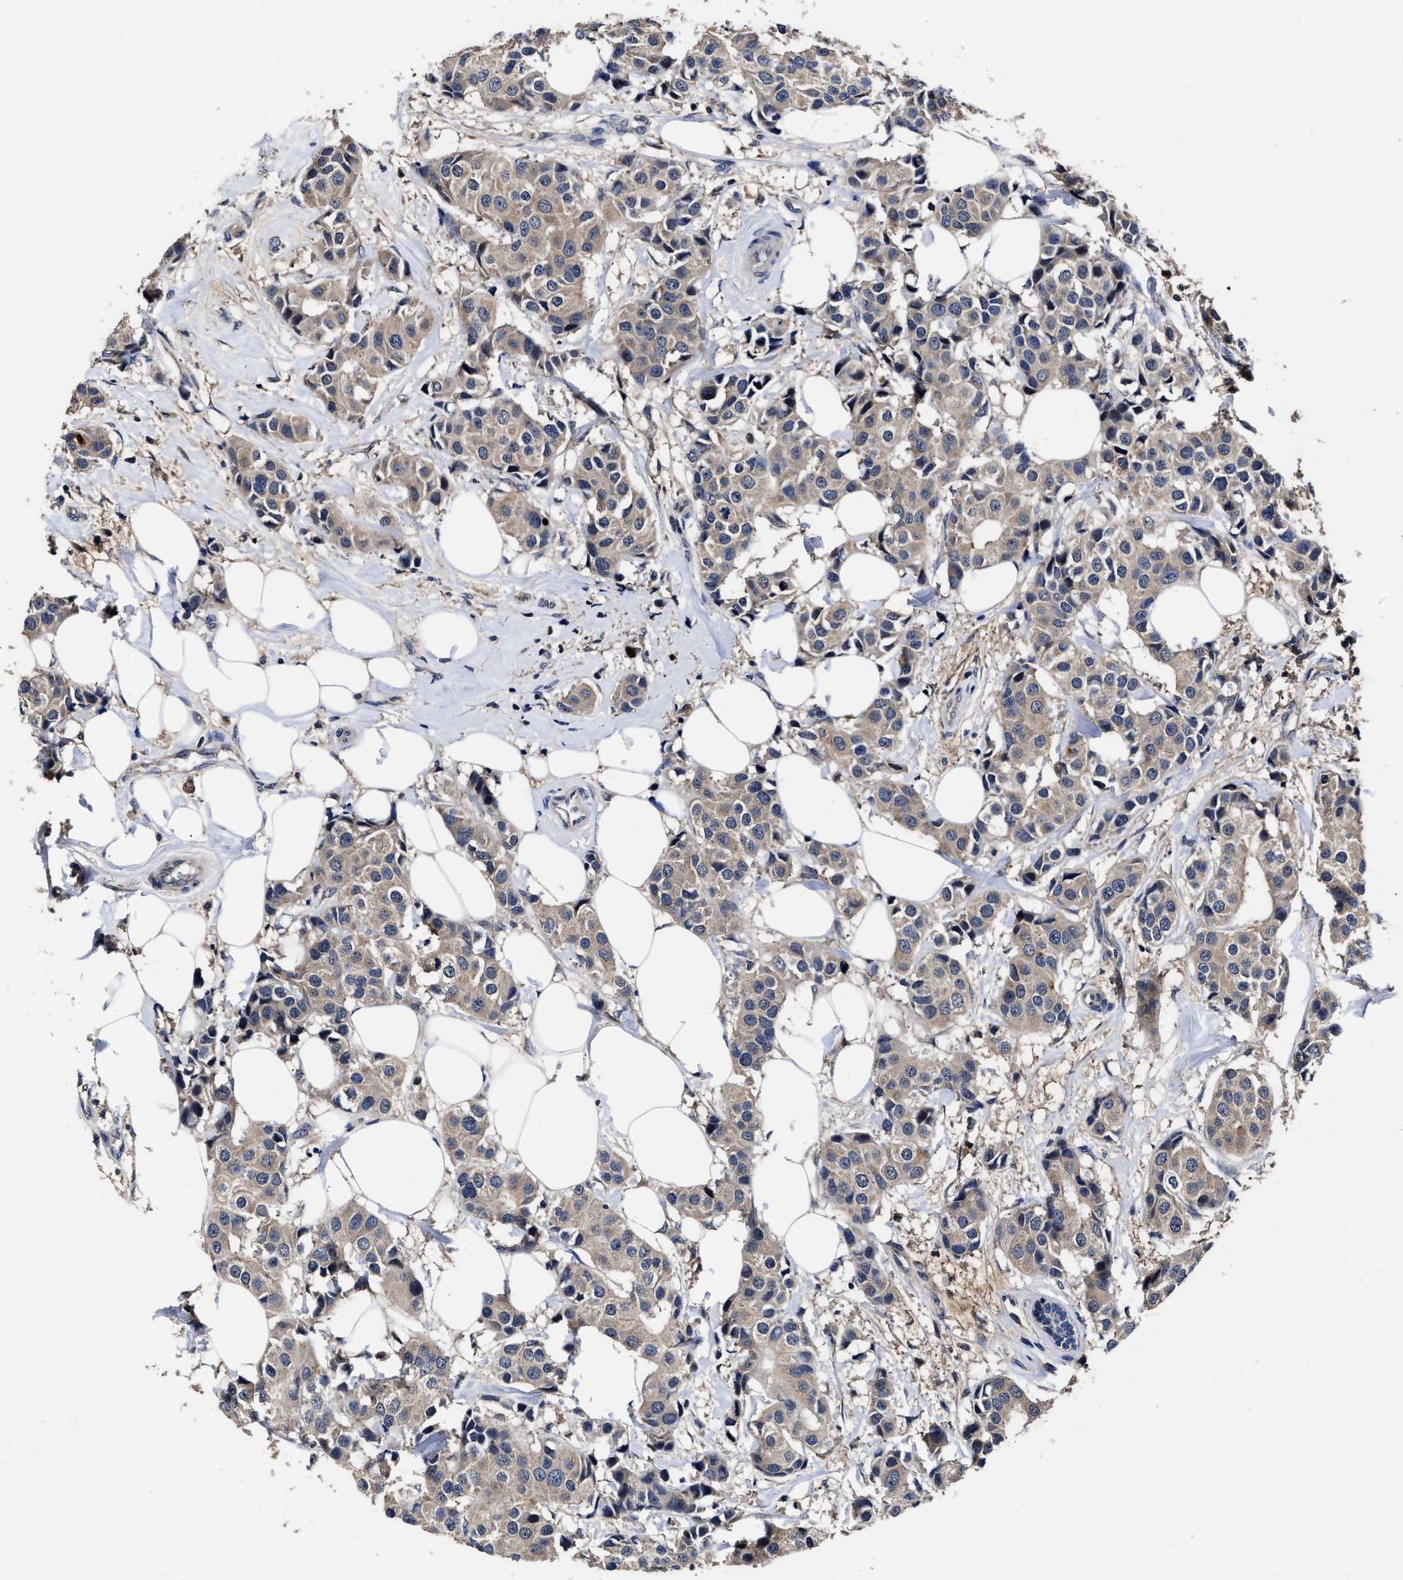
{"staining": {"intensity": "weak", "quantity": "25%-75%", "location": "cytoplasmic/membranous"}, "tissue": "breast cancer", "cell_type": "Tumor cells", "image_type": "cancer", "snomed": [{"axis": "morphology", "description": "Normal tissue, NOS"}, {"axis": "morphology", "description": "Duct carcinoma"}, {"axis": "topography", "description": "Breast"}], "caption": "Immunohistochemistry (IHC) (DAB) staining of human breast infiltrating ductal carcinoma reveals weak cytoplasmic/membranous protein expression in approximately 25%-75% of tumor cells.", "gene": "SOCS5", "patient": {"sex": "female", "age": 39}}